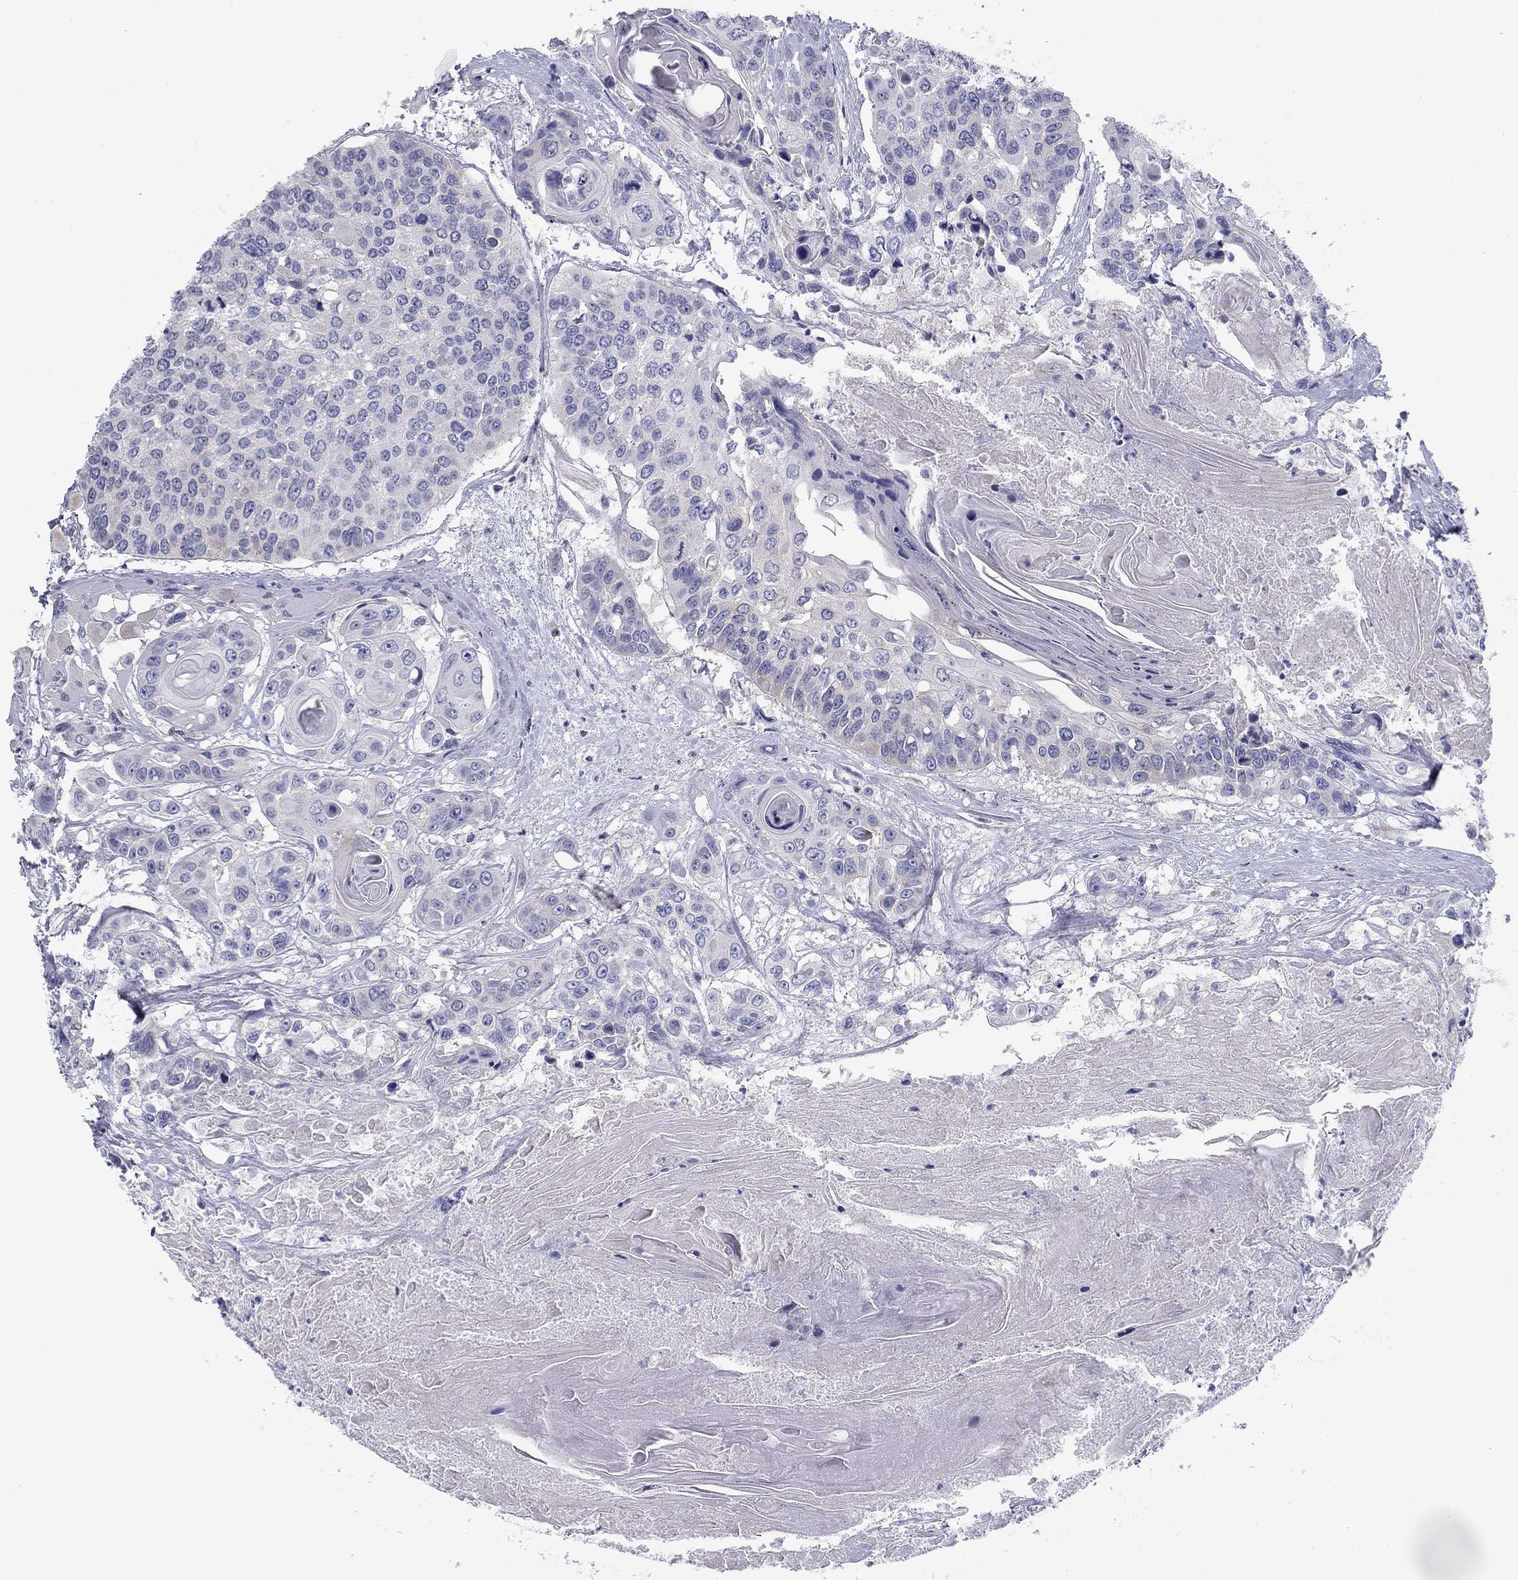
{"staining": {"intensity": "weak", "quantity": "<25%", "location": "cytoplasmic/membranous"}, "tissue": "head and neck cancer", "cell_type": "Tumor cells", "image_type": "cancer", "snomed": [{"axis": "morphology", "description": "Squamous cell carcinoma, NOS"}, {"axis": "topography", "description": "Oral tissue"}, {"axis": "topography", "description": "Head-Neck"}], "caption": "This is a photomicrograph of immunohistochemistry (IHC) staining of head and neck cancer (squamous cell carcinoma), which shows no positivity in tumor cells.", "gene": "SEPTIN3", "patient": {"sex": "male", "age": 56}}